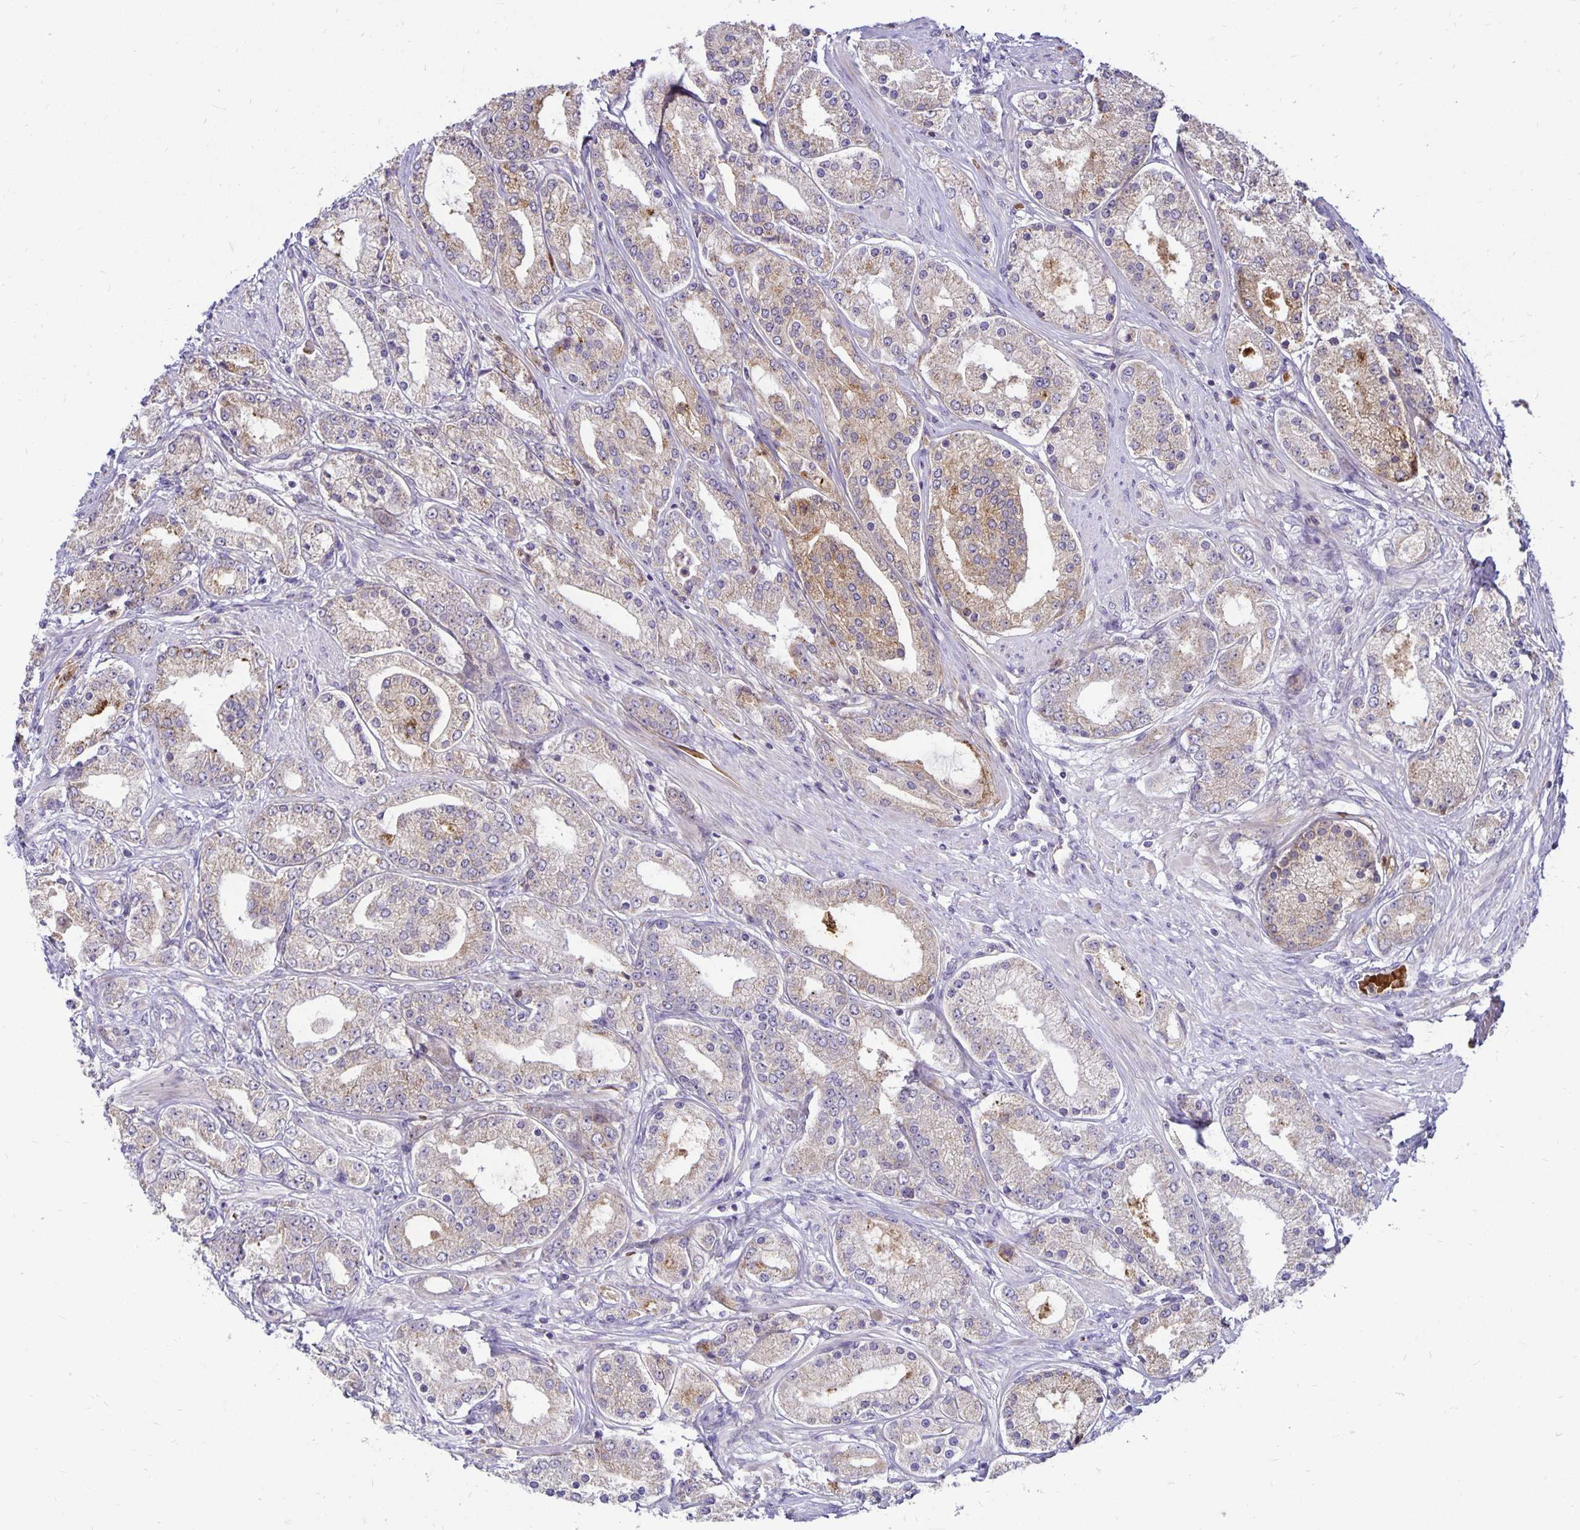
{"staining": {"intensity": "weak", "quantity": "25%-75%", "location": "cytoplasmic/membranous"}, "tissue": "prostate cancer", "cell_type": "Tumor cells", "image_type": "cancer", "snomed": [{"axis": "morphology", "description": "Adenocarcinoma, High grade"}, {"axis": "topography", "description": "Prostate"}], "caption": "This is a micrograph of immunohistochemistry staining of adenocarcinoma (high-grade) (prostate), which shows weak staining in the cytoplasmic/membranous of tumor cells.", "gene": "FN3K", "patient": {"sex": "male", "age": 67}}